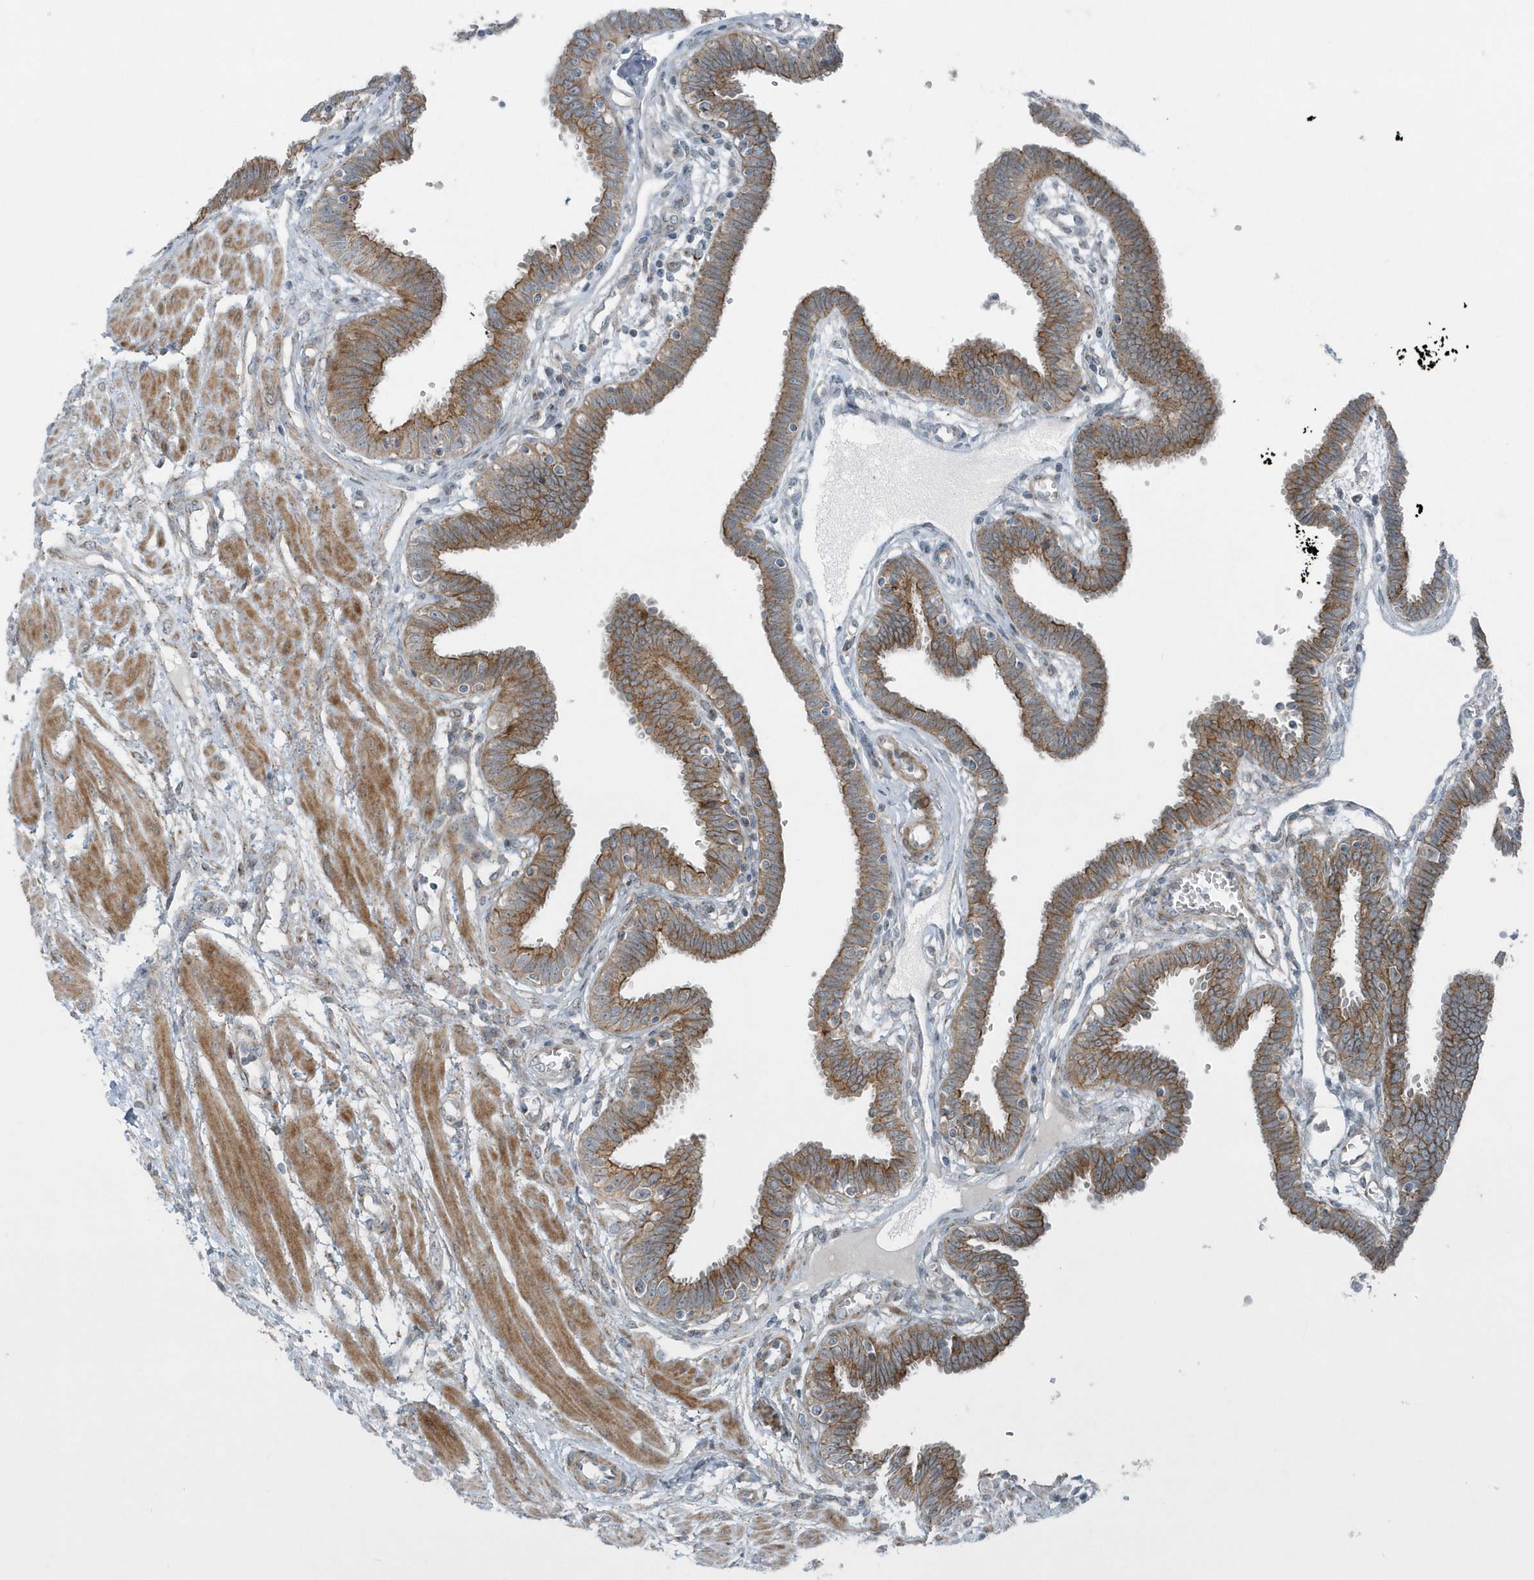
{"staining": {"intensity": "strong", "quantity": "25%-75%", "location": "cytoplasmic/membranous"}, "tissue": "fallopian tube", "cell_type": "Glandular cells", "image_type": "normal", "snomed": [{"axis": "morphology", "description": "Normal tissue, NOS"}, {"axis": "topography", "description": "Fallopian tube"}], "caption": "A brown stain labels strong cytoplasmic/membranous positivity of a protein in glandular cells of unremarkable human fallopian tube. The protein of interest is stained brown, and the nuclei are stained in blue (DAB (3,3'-diaminobenzidine) IHC with brightfield microscopy, high magnification).", "gene": "GCC2", "patient": {"sex": "female", "age": 32}}